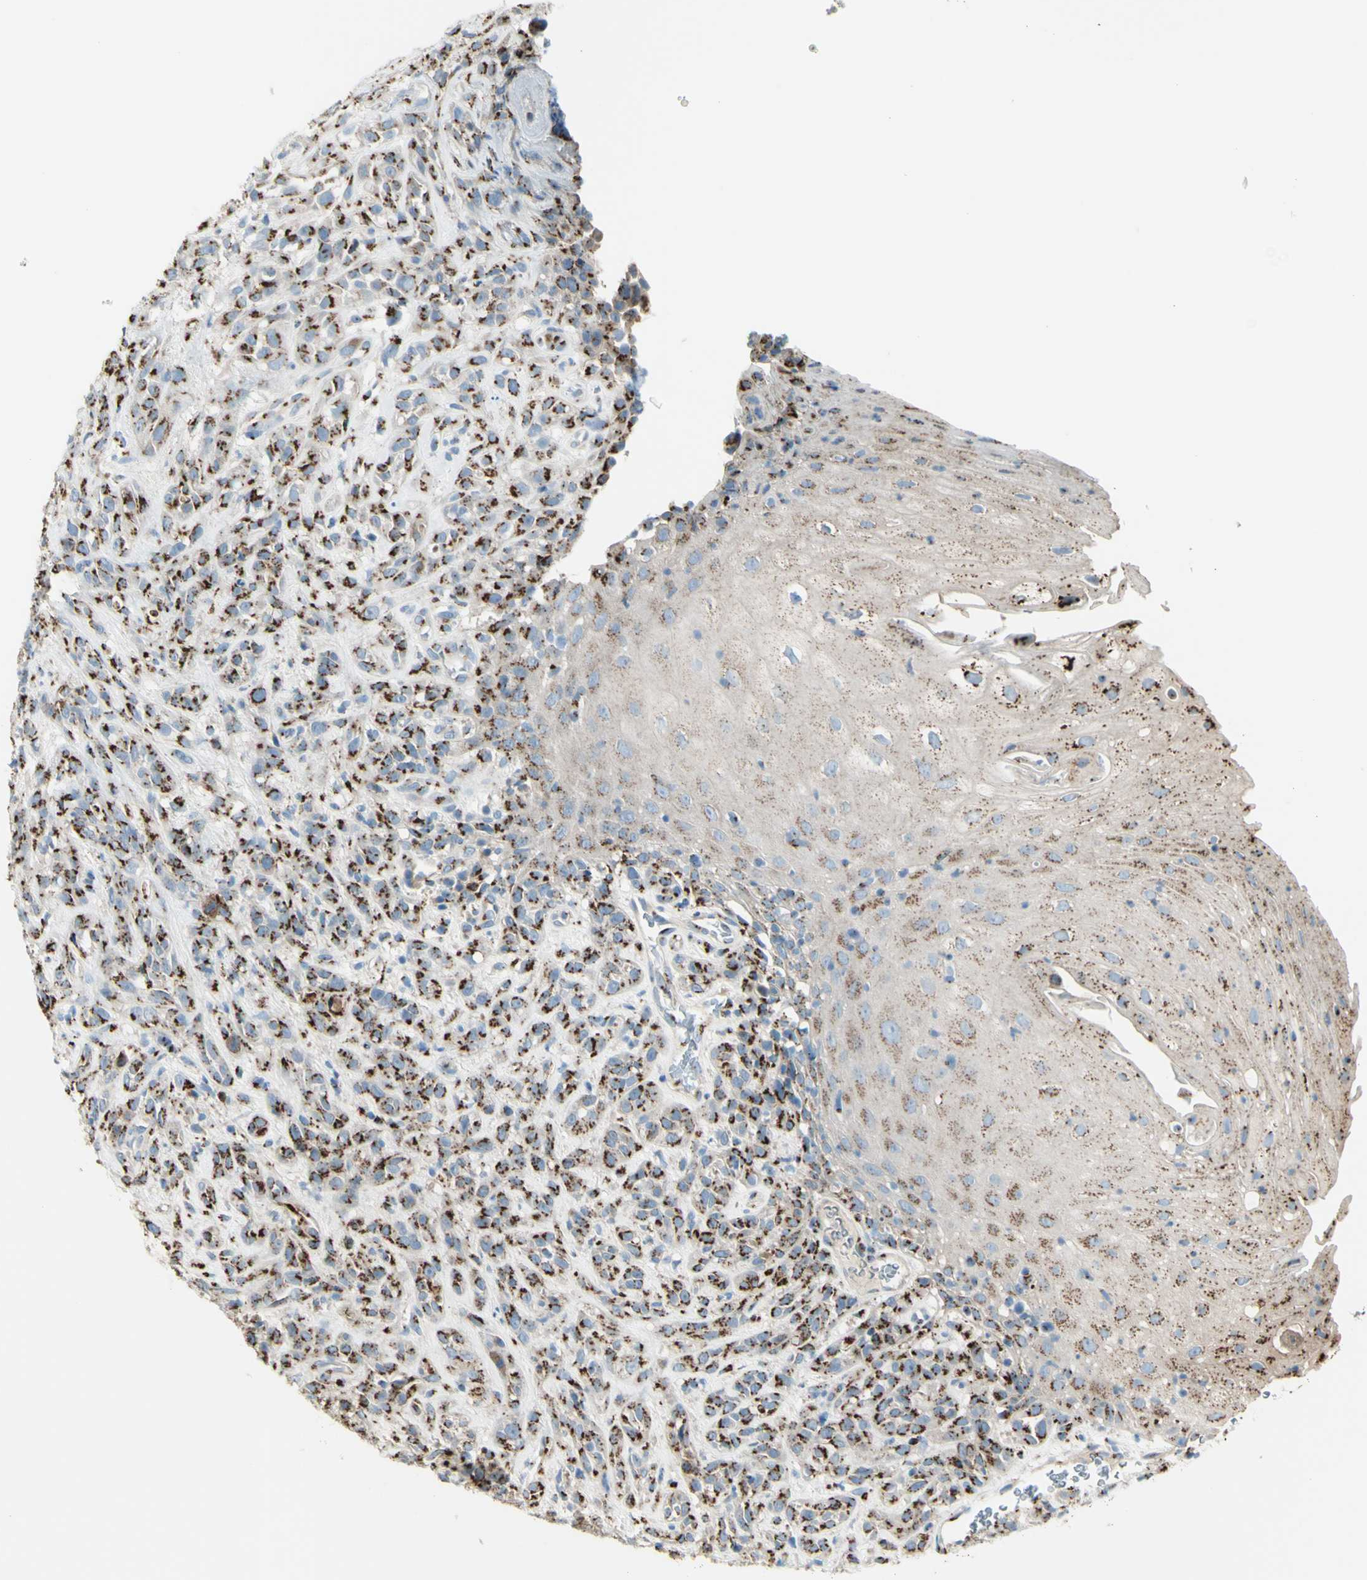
{"staining": {"intensity": "strong", "quantity": ">75%", "location": "cytoplasmic/membranous"}, "tissue": "head and neck cancer", "cell_type": "Tumor cells", "image_type": "cancer", "snomed": [{"axis": "morphology", "description": "Normal tissue, NOS"}, {"axis": "morphology", "description": "Squamous cell carcinoma, NOS"}, {"axis": "topography", "description": "Cartilage tissue"}, {"axis": "topography", "description": "Head-Neck"}], "caption": "Strong cytoplasmic/membranous expression is identified in approximately >75% of tumor cells in head and neck squamous cell carcinoma. (IHC, brightfield microscopy, high magnification).", "gene": "B4GALT1", "patient": {"sex": "male", "age": 62}}